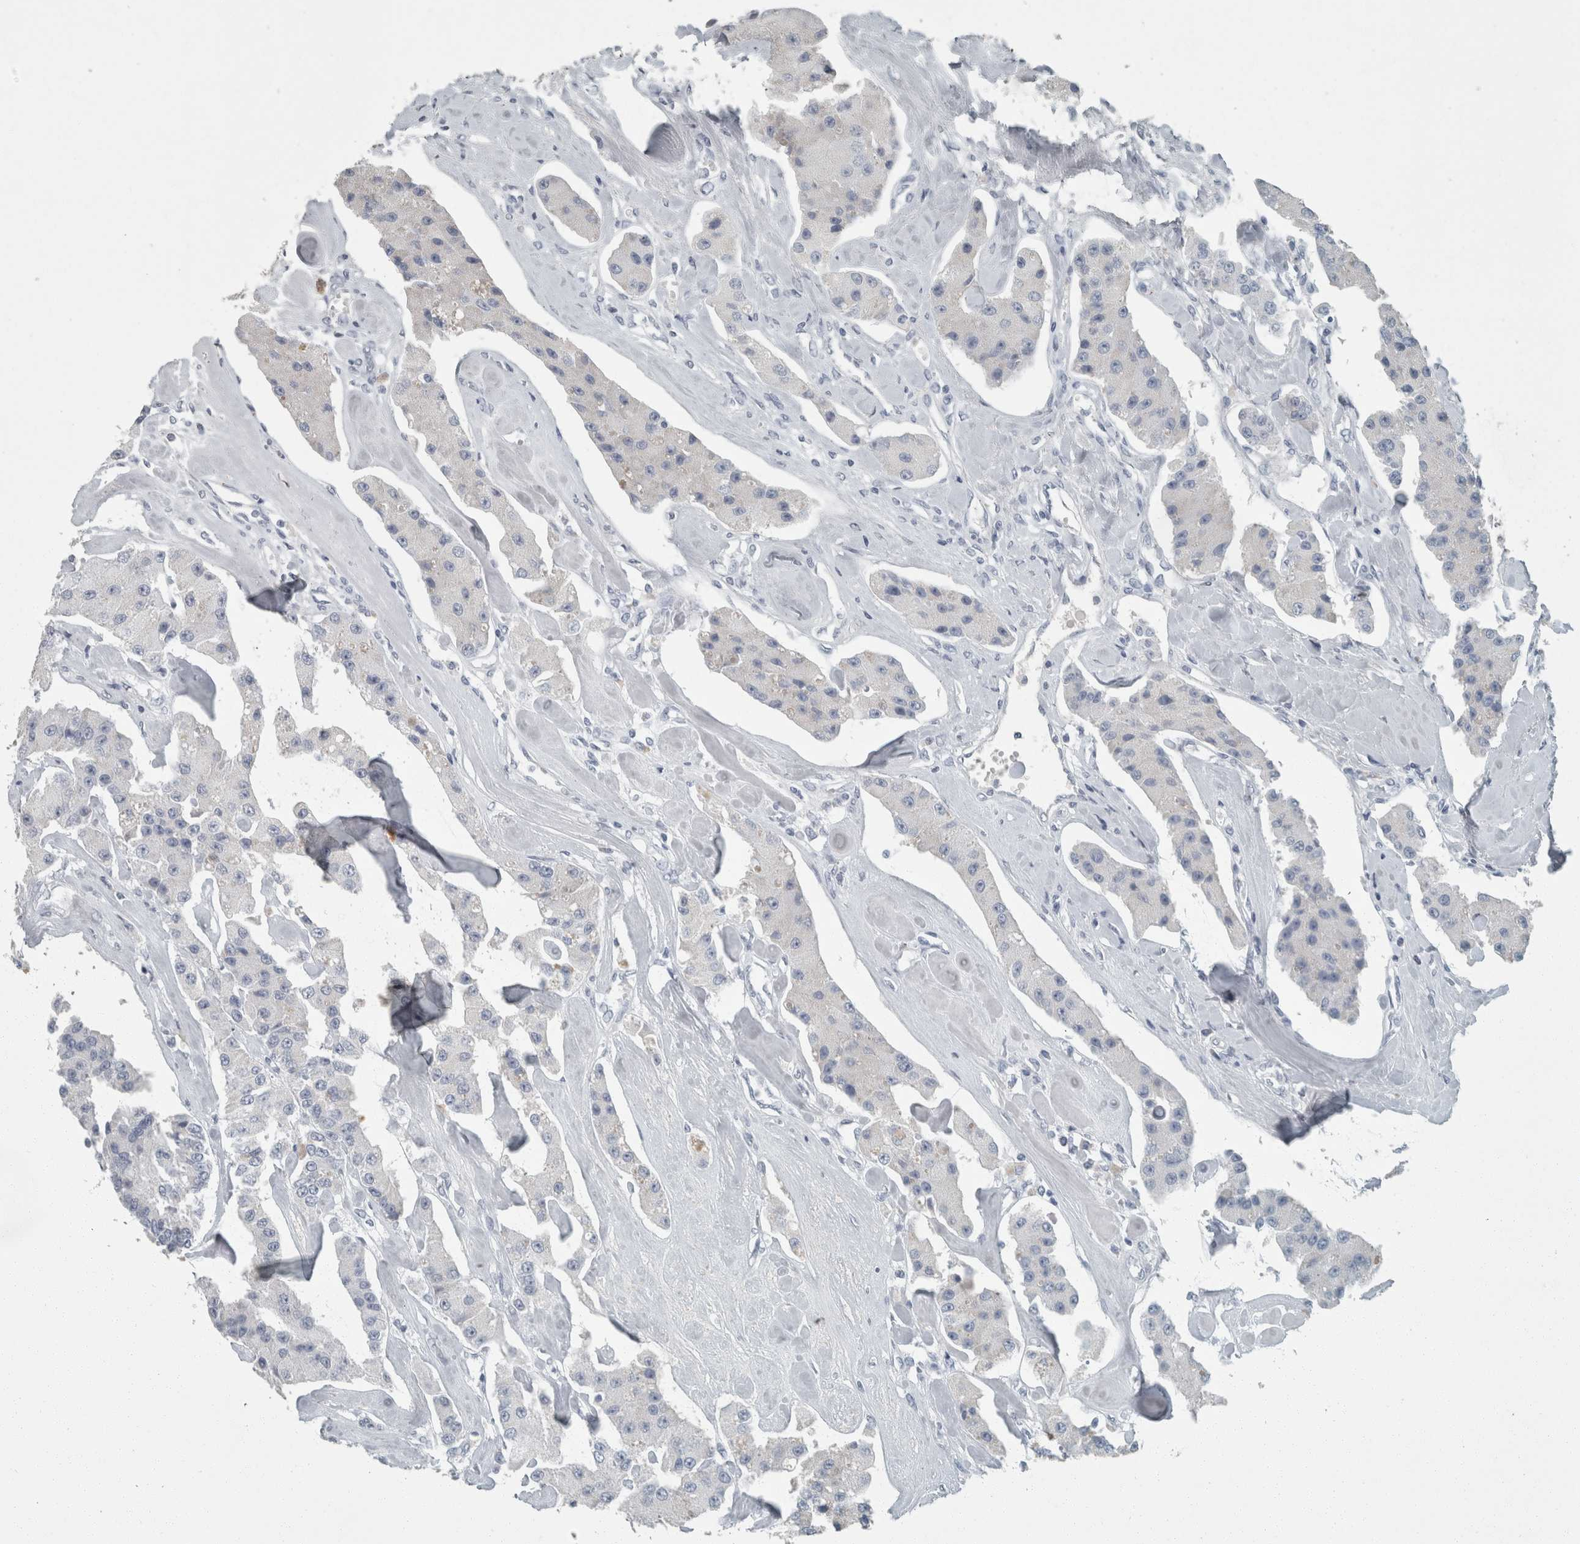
{"staining": {"intensity": "negative", "quantity": "none", "location": "none"}, "tissue": "carcinoid", "cell_type": "Tumor cells", "image_type": "cancer", "snomed": [{"axis": "morphology", "description": "Carcinoid, malignant, NOS"}, {"axis": "topography", "description": "Pancreas"}], "caption": "This is an immunohistochemistry (IHC) photomicrograph of human carcinoid (malignant). There is no expression in tumor cells.", "gene": "CHL1", "patient": {"sex": "male", "age": 41}}